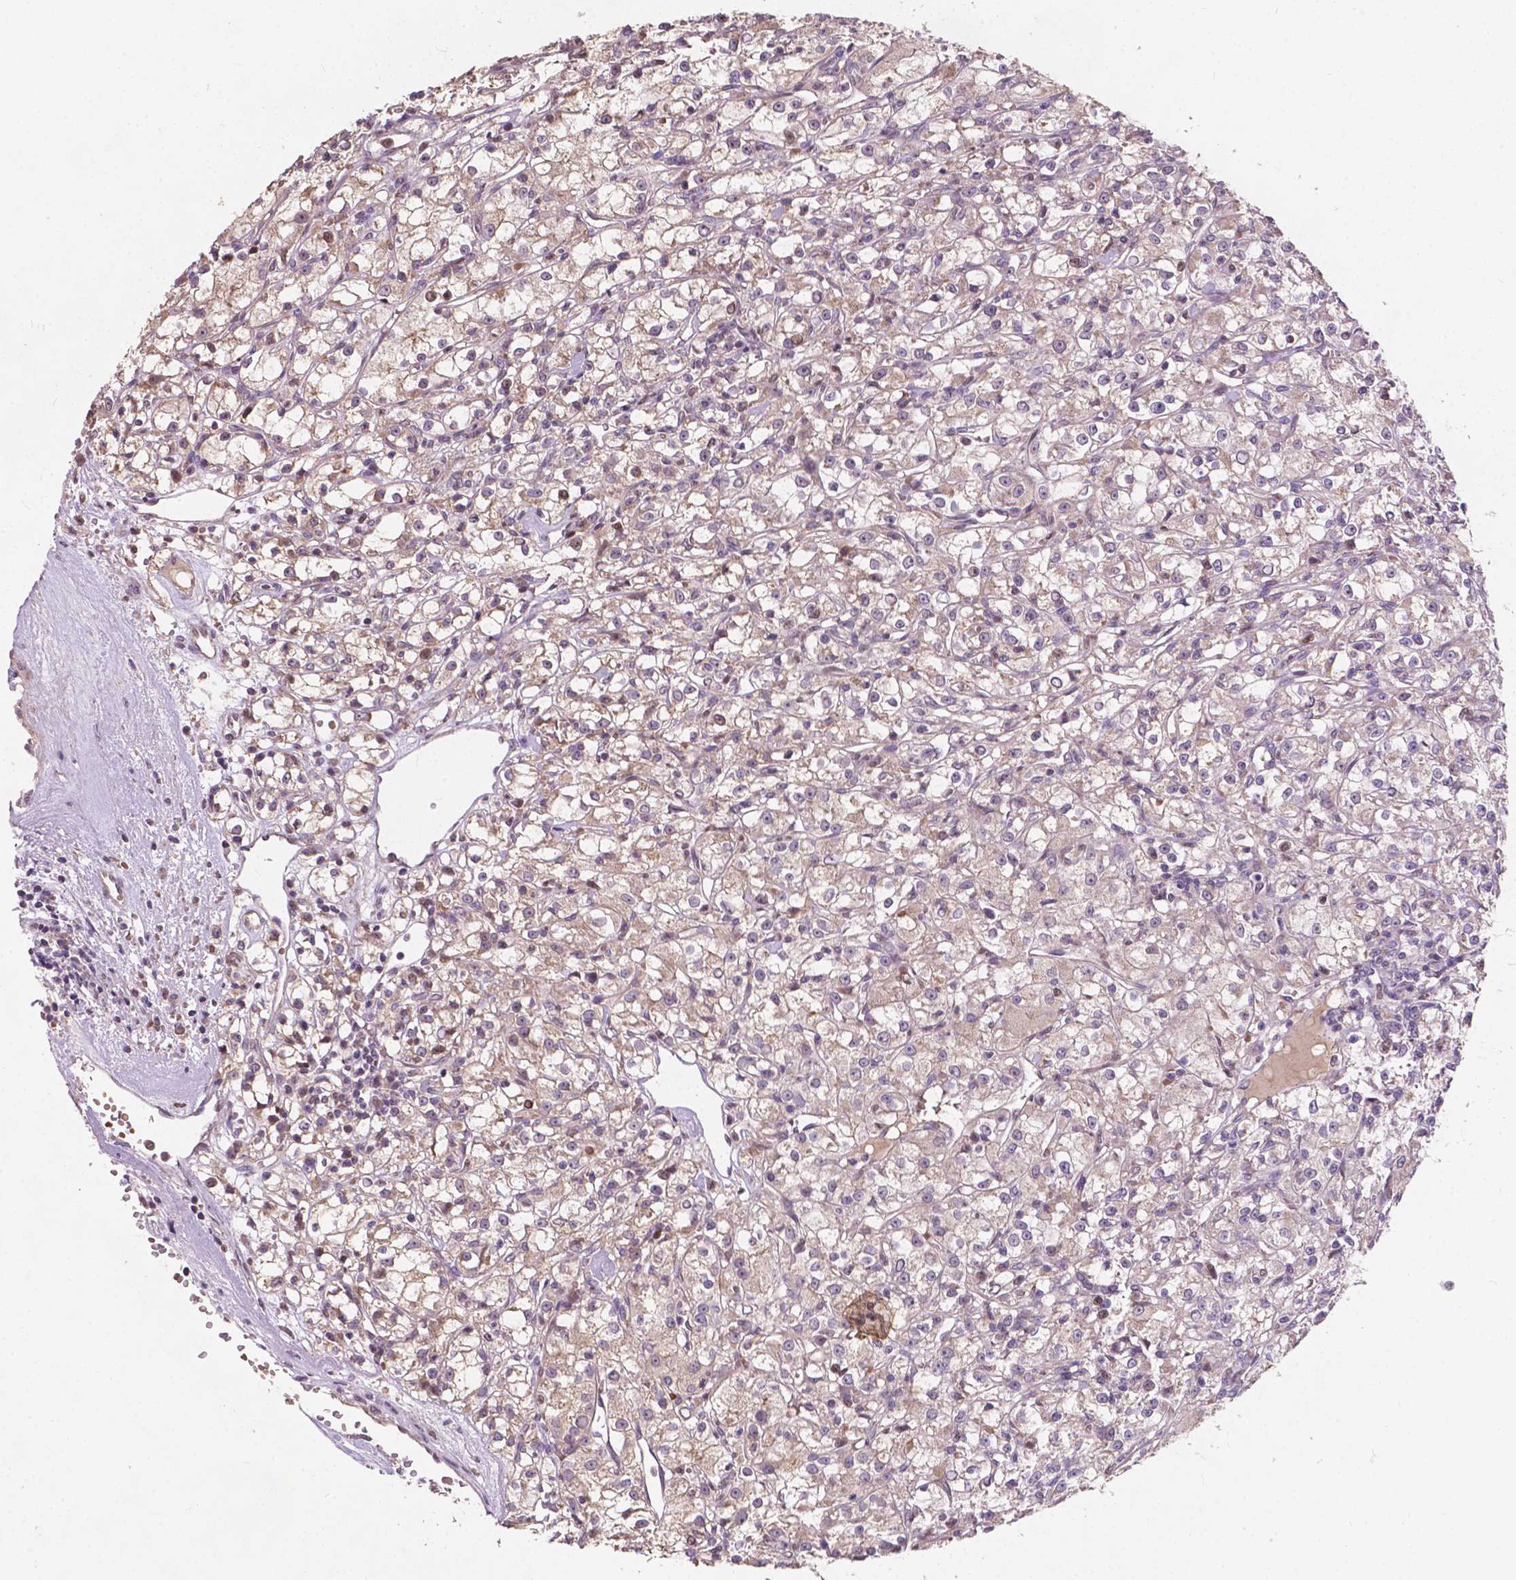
{"staining": {"intensity": "weak", "quantity": ">75%", "location": "cytoplasmic/membranous"}, "tissue": "renal cancer", "cell_type": "Tumor cells", "image_type": "cancer", "snomed": [{"axis": "morphology", "description": "Adenocarcinoma, NOS"}, {"axis": "topography", "description": "Kidney"}], "caption": "A micrograph showing weak cytoplasmic/membranous expression in about >75% of tumor cells in renal cancer (adenocarcinoma), as visualized by brown immunohistochemical staining.", "gene": "DUSP16", "patient": {"sex": "female", "age": 59}}